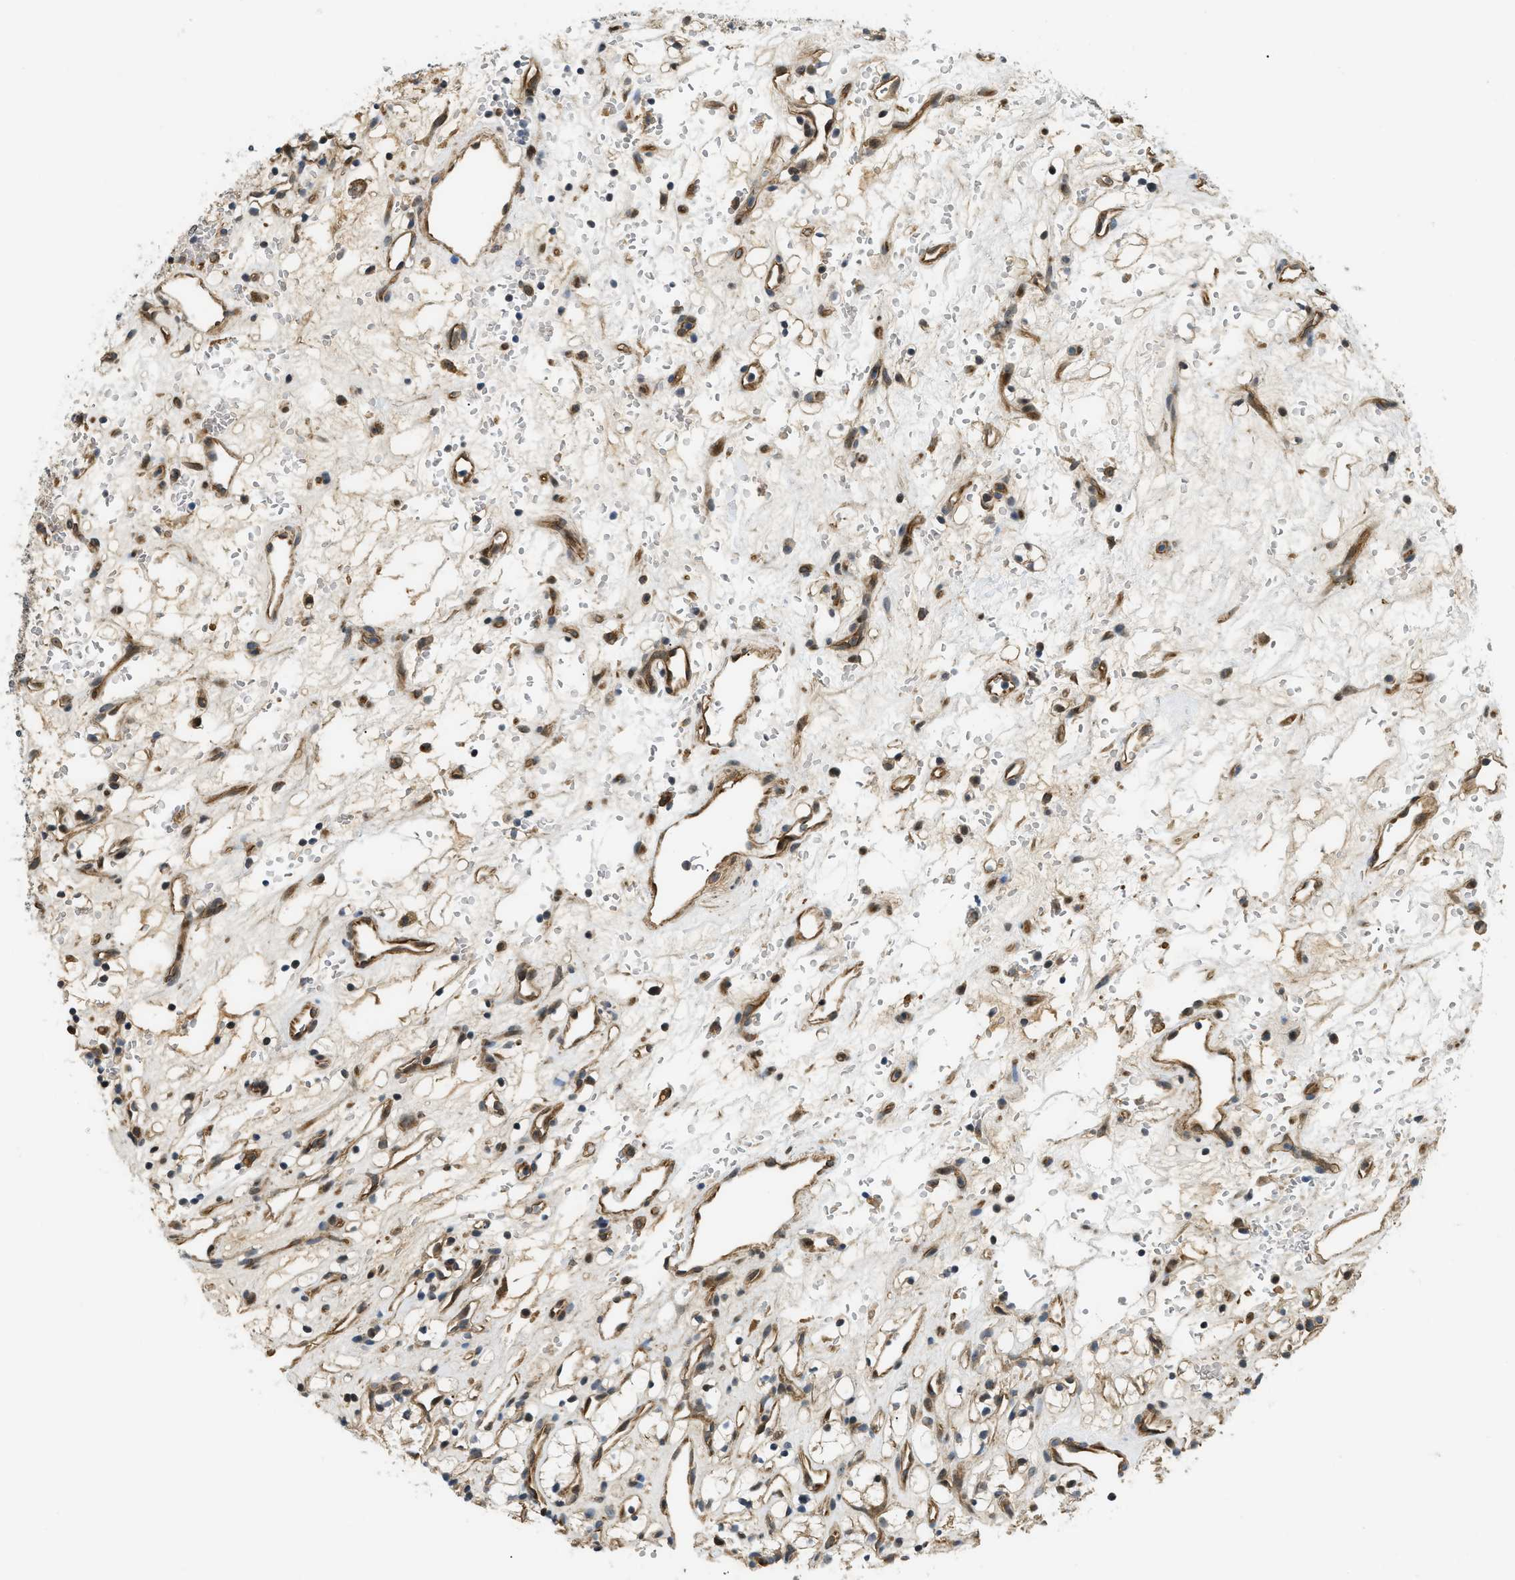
{"staining": {"intensity": "negative", "quantity": "none", "location": "none"}, "tissue": "renal cancer", "cell_type": "Tumor cells", "image_type": "cancer", "snomed": [{"axis": "morphology", "description": "Adenocarcinoma, NOS"}, {"axis": "topography", "description": "Kidney"}], "caption": "A high-resolution photomicrograph shows immunohistochemistry (IHC) staining of renal cancer (adenocarcinoma), which exhibits no significant expression in tumor cells.", "gene": "LTA4H", "patient": {"sex": "female", "age": 60}}